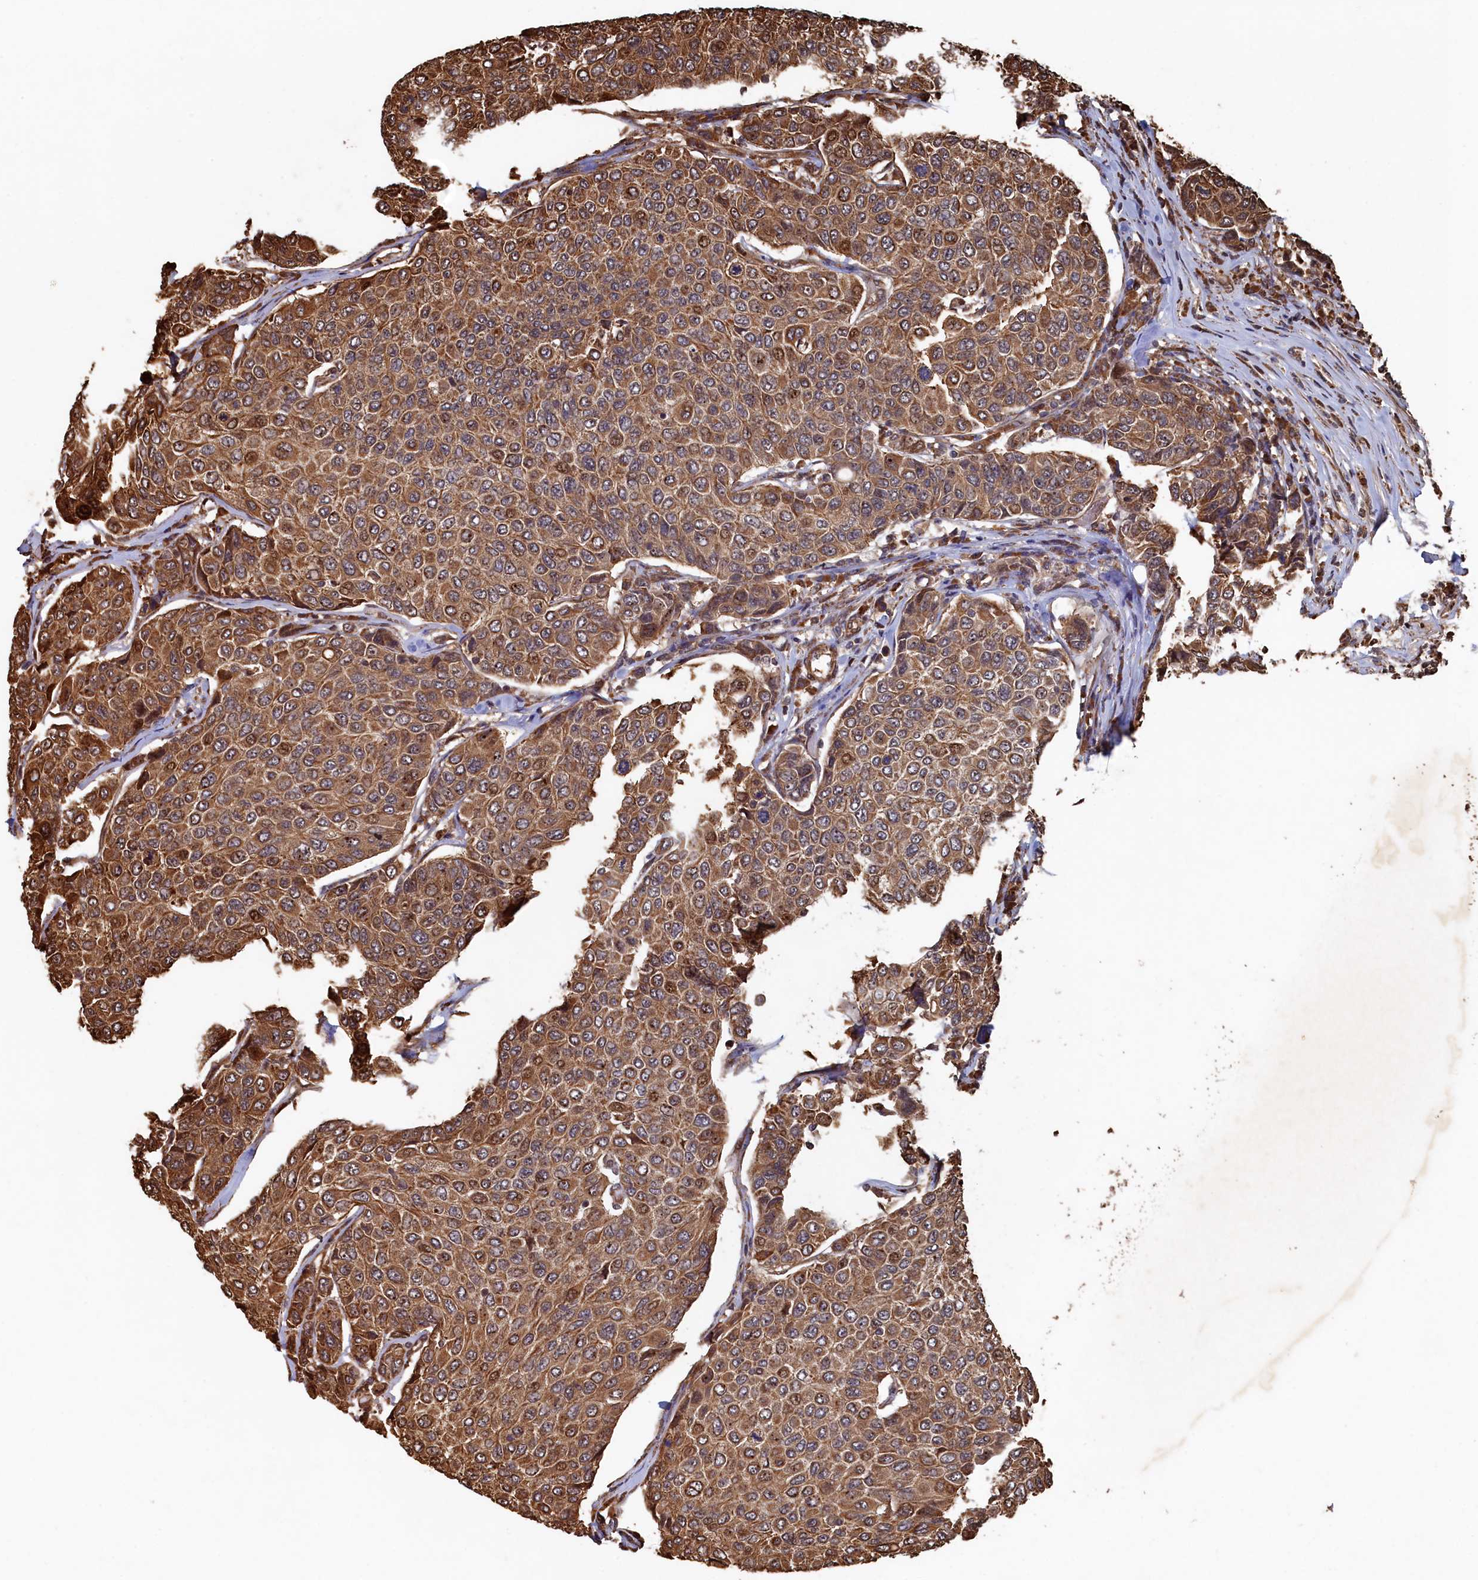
{"staining": {"intensity": "moderate", "quantity": ">75%", "location": "cytoplasmic/membranous"}, "tissue": "breast cancer", "cell_type": "Tumor cells", "image_type": "cancer", "snomed": [{"axis": "morphology", "description": "Duct carcinoma"}, {"axis": "topography", "description": "Breast"}], "caption": "Immunohistochemical staining of intraductal carcinoma (breast) displays medium levels of moderate cytoplasmic/membranous protein staining in about >75% of tumor cells.", "gene": "PIGN", "patient": {"sex": "female", "age": 55}}